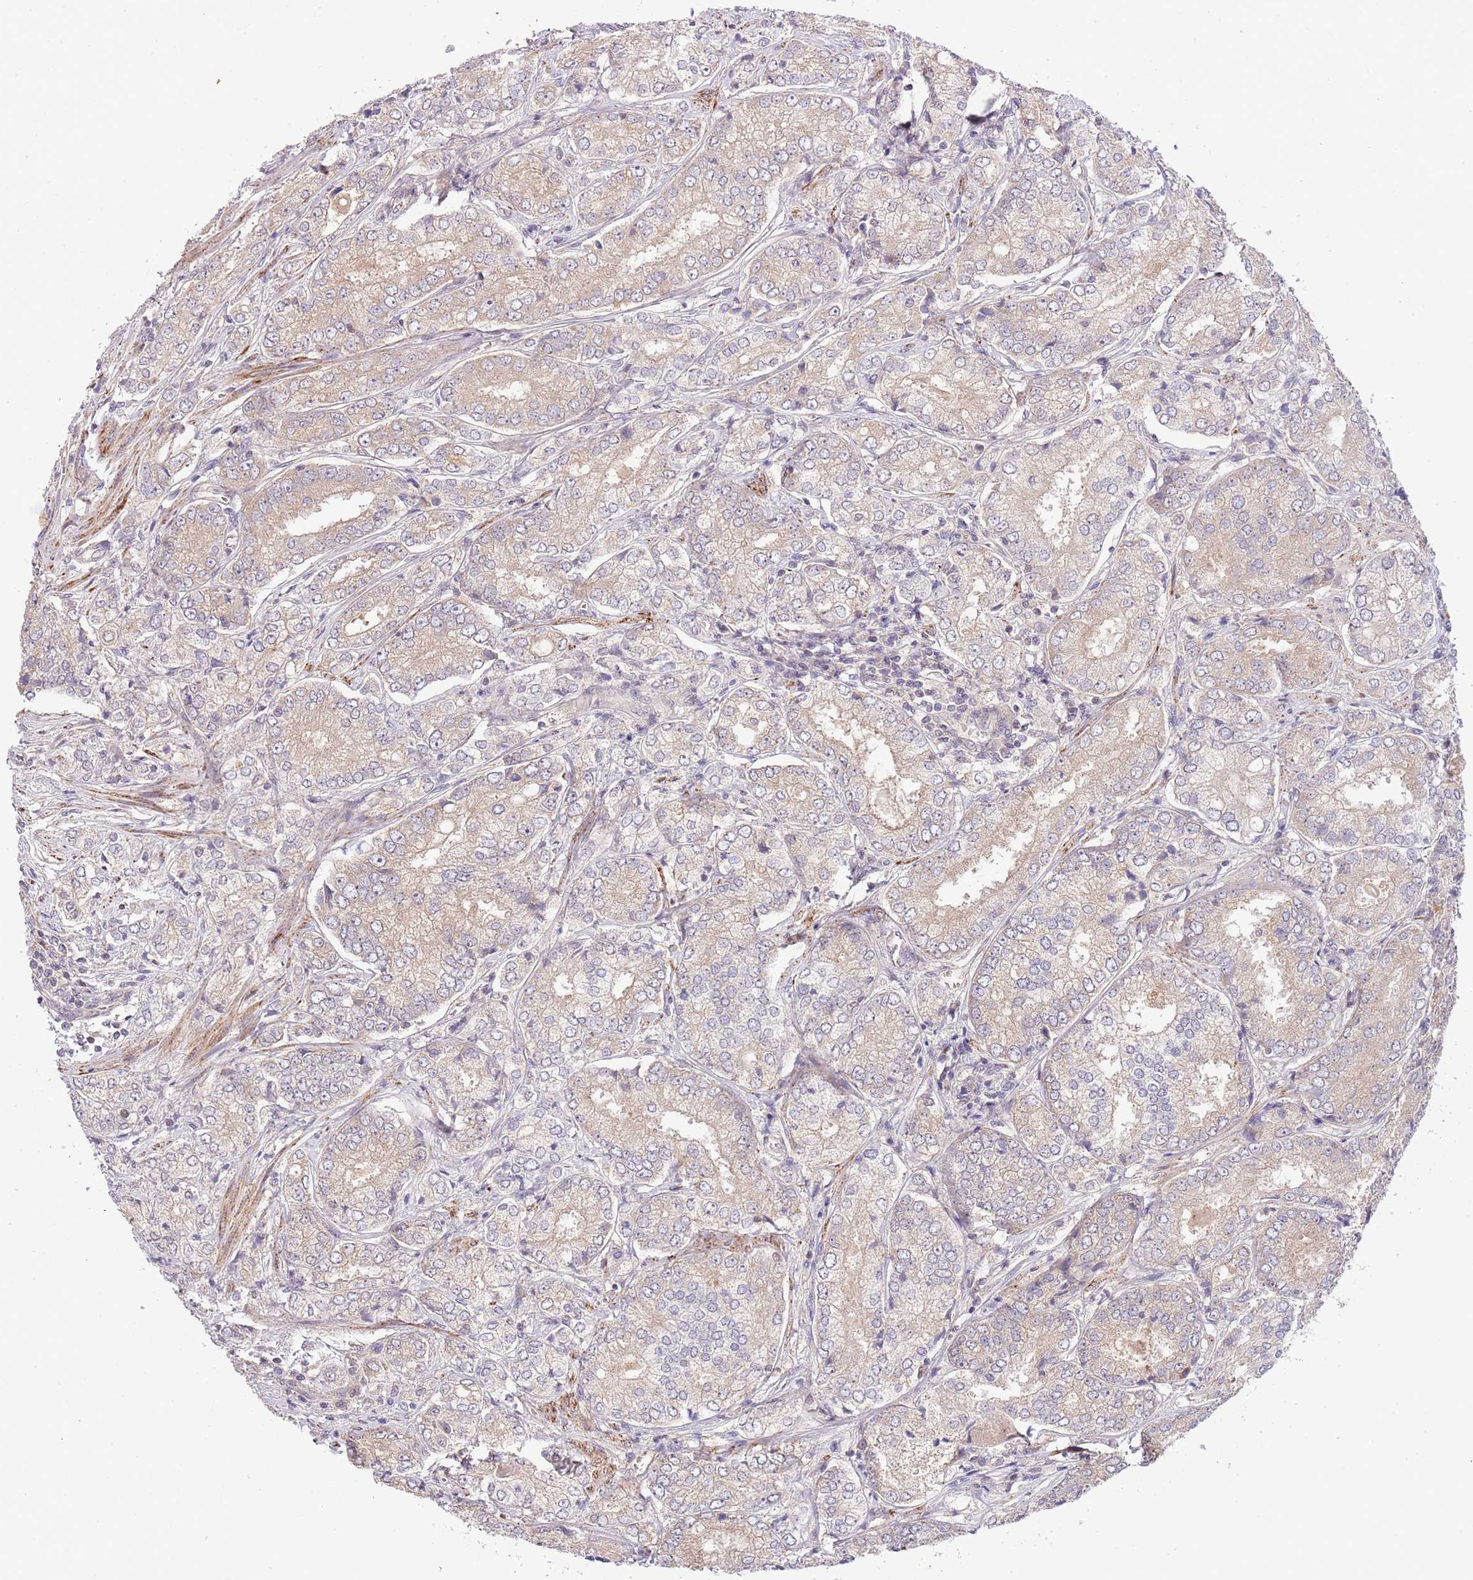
{"staining": {"intensity": "weak", "quantity": ">75%", "location": "cytoplasmic/membranous"}, "tissue": "prostate cancer", "cell_type": "Tumor cells", "image_type": "cancer", "snomed": [{"axis": "morphology", "description": "Adenocarcinoma, High grade"}, {"axis": "topography", "description": "Prostate"}], "caption": "Brown immunohistochemical staining in human prostate cancer reveals weak cytoplasmic/membranous positivity in approximately >75% of tumor cells. (Stains: DAB (3,3'-diaminobenzidine) in brown, nuclei in blue, Microscopy: brightfield microscopy at high magnification).", "gene": "CHD1", "patient": {"sex": "male", "age": 63}}